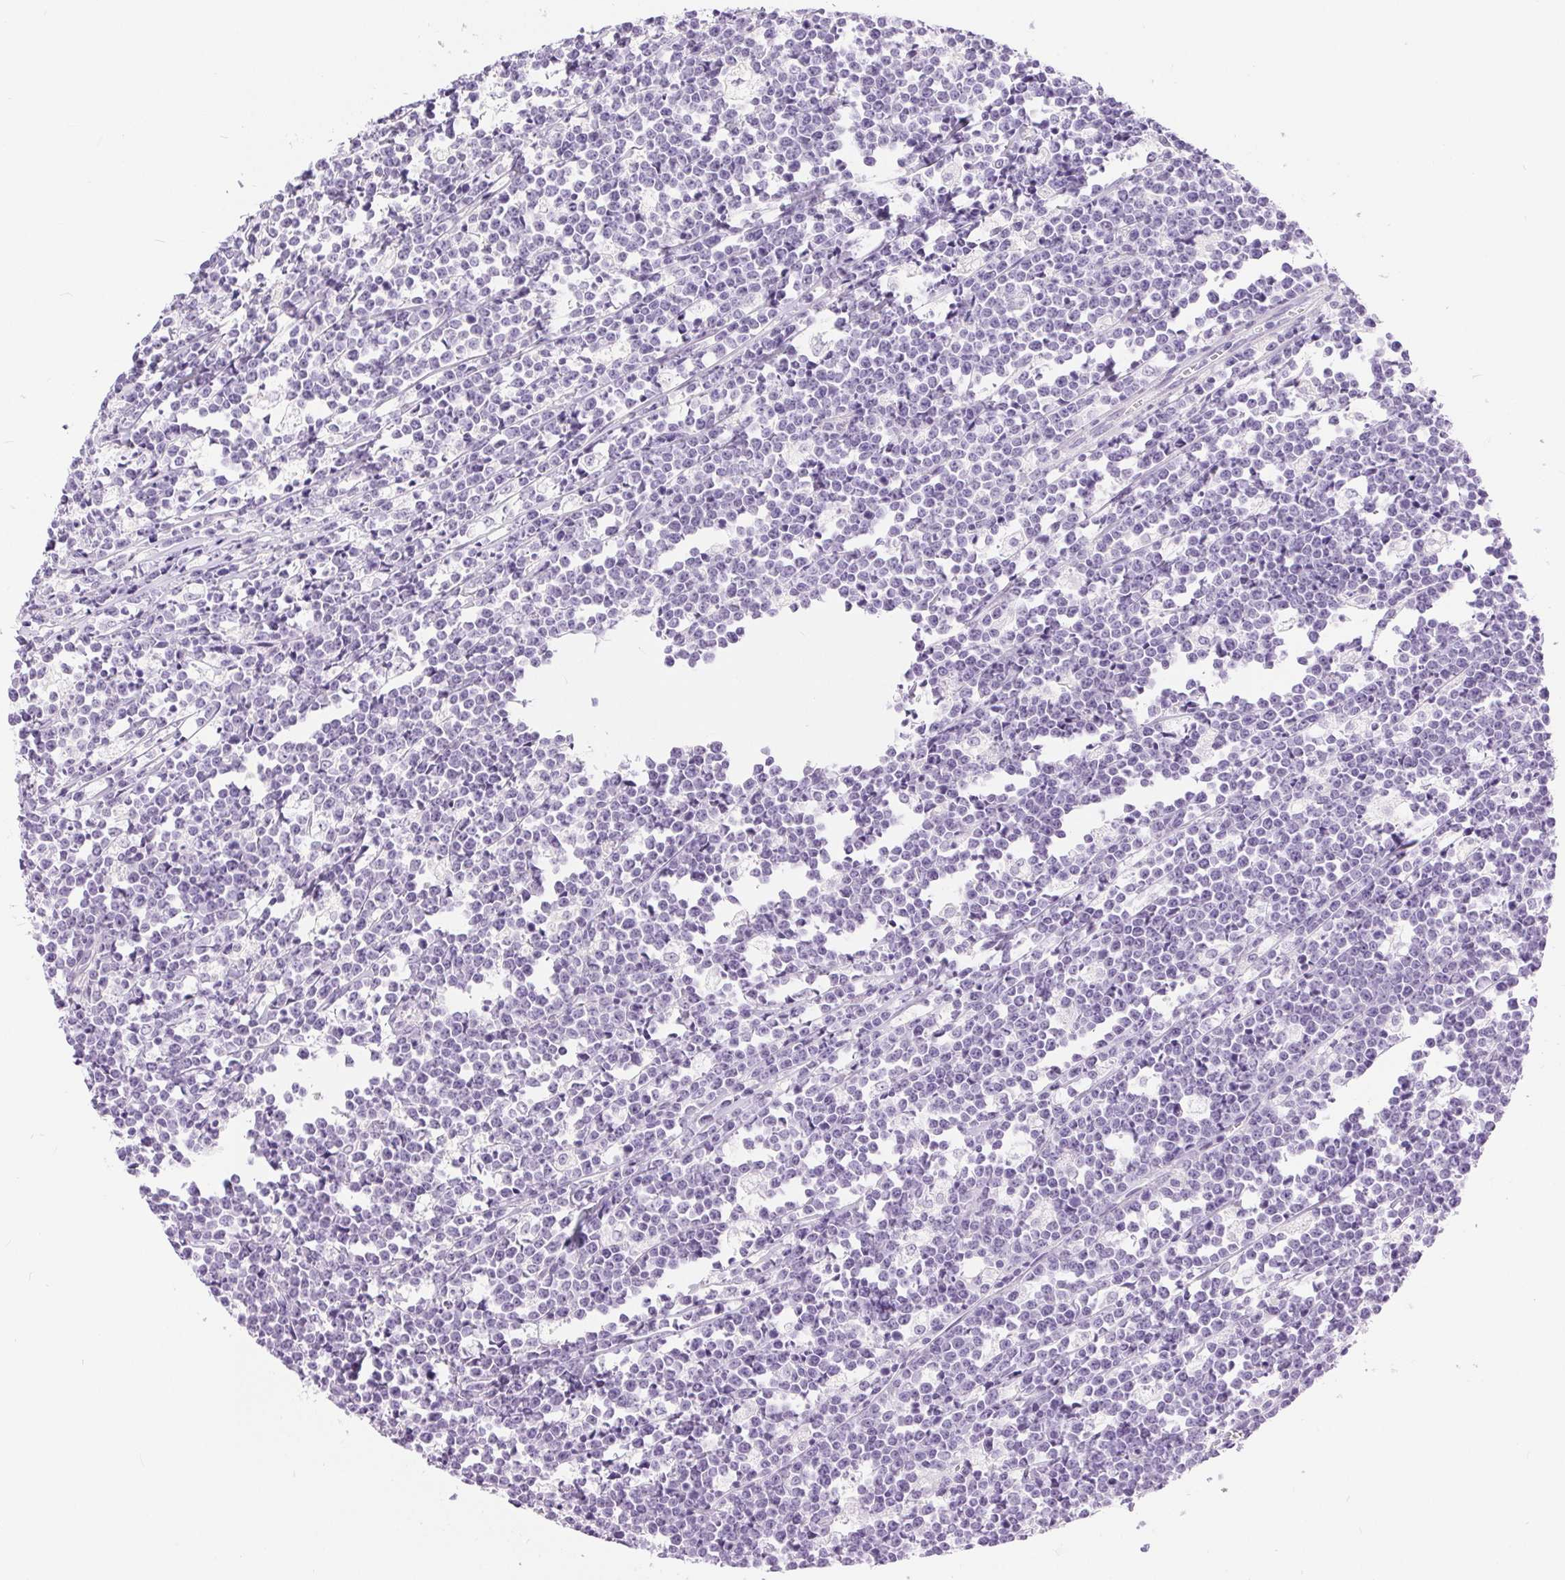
{"staining": {"intensity": "negative", "quantity": "none", "location": "none"}, "tissue": "lymphoma", "cell_type": "Tumor cells", "image_type": "cancer", "snomed": [{"axis": "morphology", "description": "Malignant lymphoma, non-Hodgkin's type, High grade"}, {"axis": "topography", "description": "Small intestine"}], "caption": "This is an immunohistochemistry (IHC) image of malignant lymphoma, non-Hodgkin's type (high-grade). There is no positivity in tumor cells.", "gene": "XDH", "patient": {"sex": "female", "age": 56}}